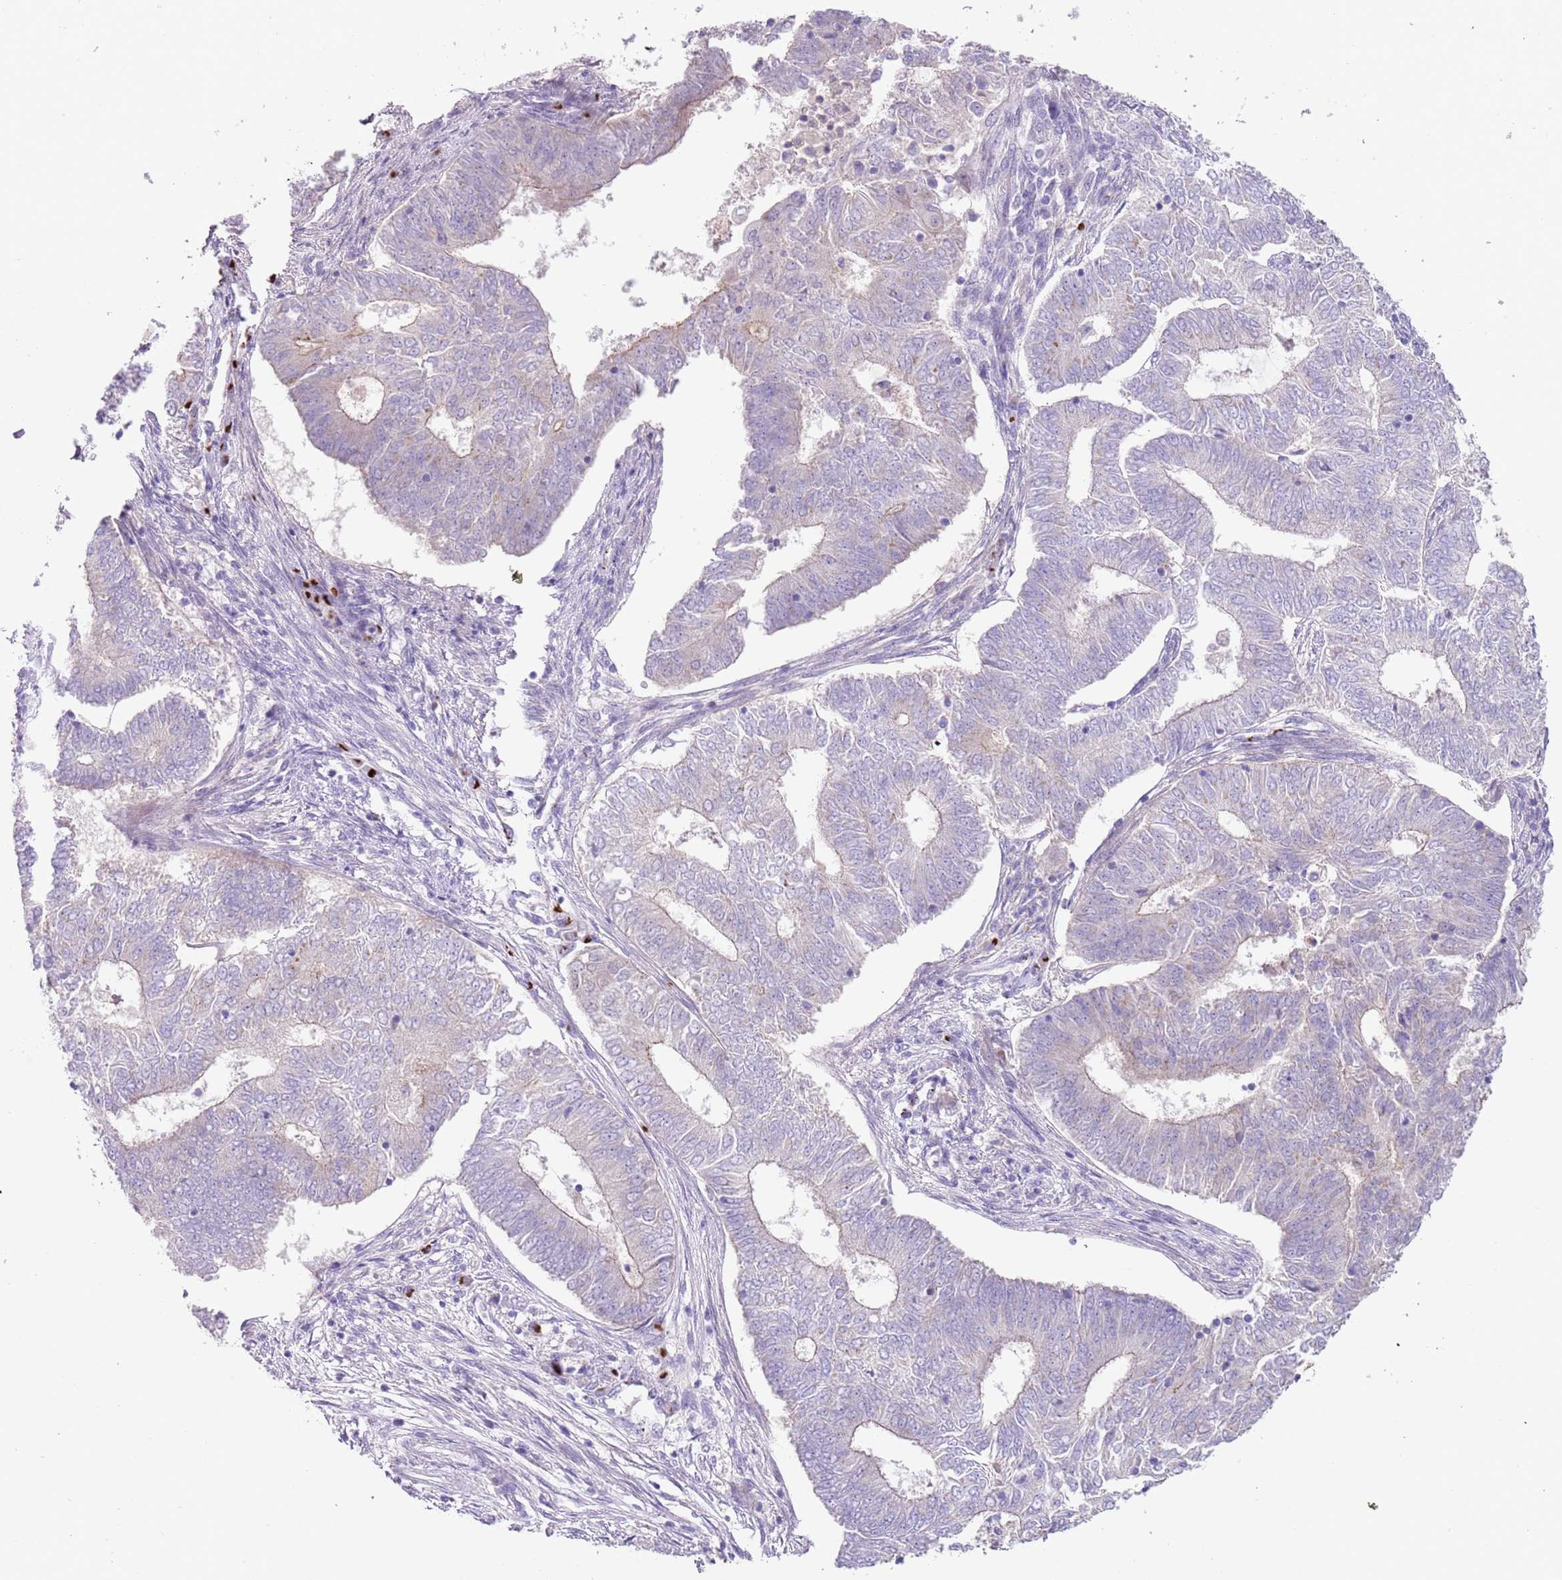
{"staining": {"intensity": "negative", "quantity": "none", "location": "none"}, "tissue": "endometrial cancer", "cell_type": "Tumor cells", "image_type": "cancer", "snomed": [{"axis": "morphology", "description": "Adenocarcinoma, NOS"}, {"axis": "topography", "description": "Endometrium"}], "caption": "The micrograph reveals no staining of tumor cells in endometrial cancer (adenocarcinoma). (DAB (3,3'-diaminobenzidine) immunohistochemistry (IHC), high magnification).", "gene": "C2CD3", "patient": {"sex": "female", "age": 62}}